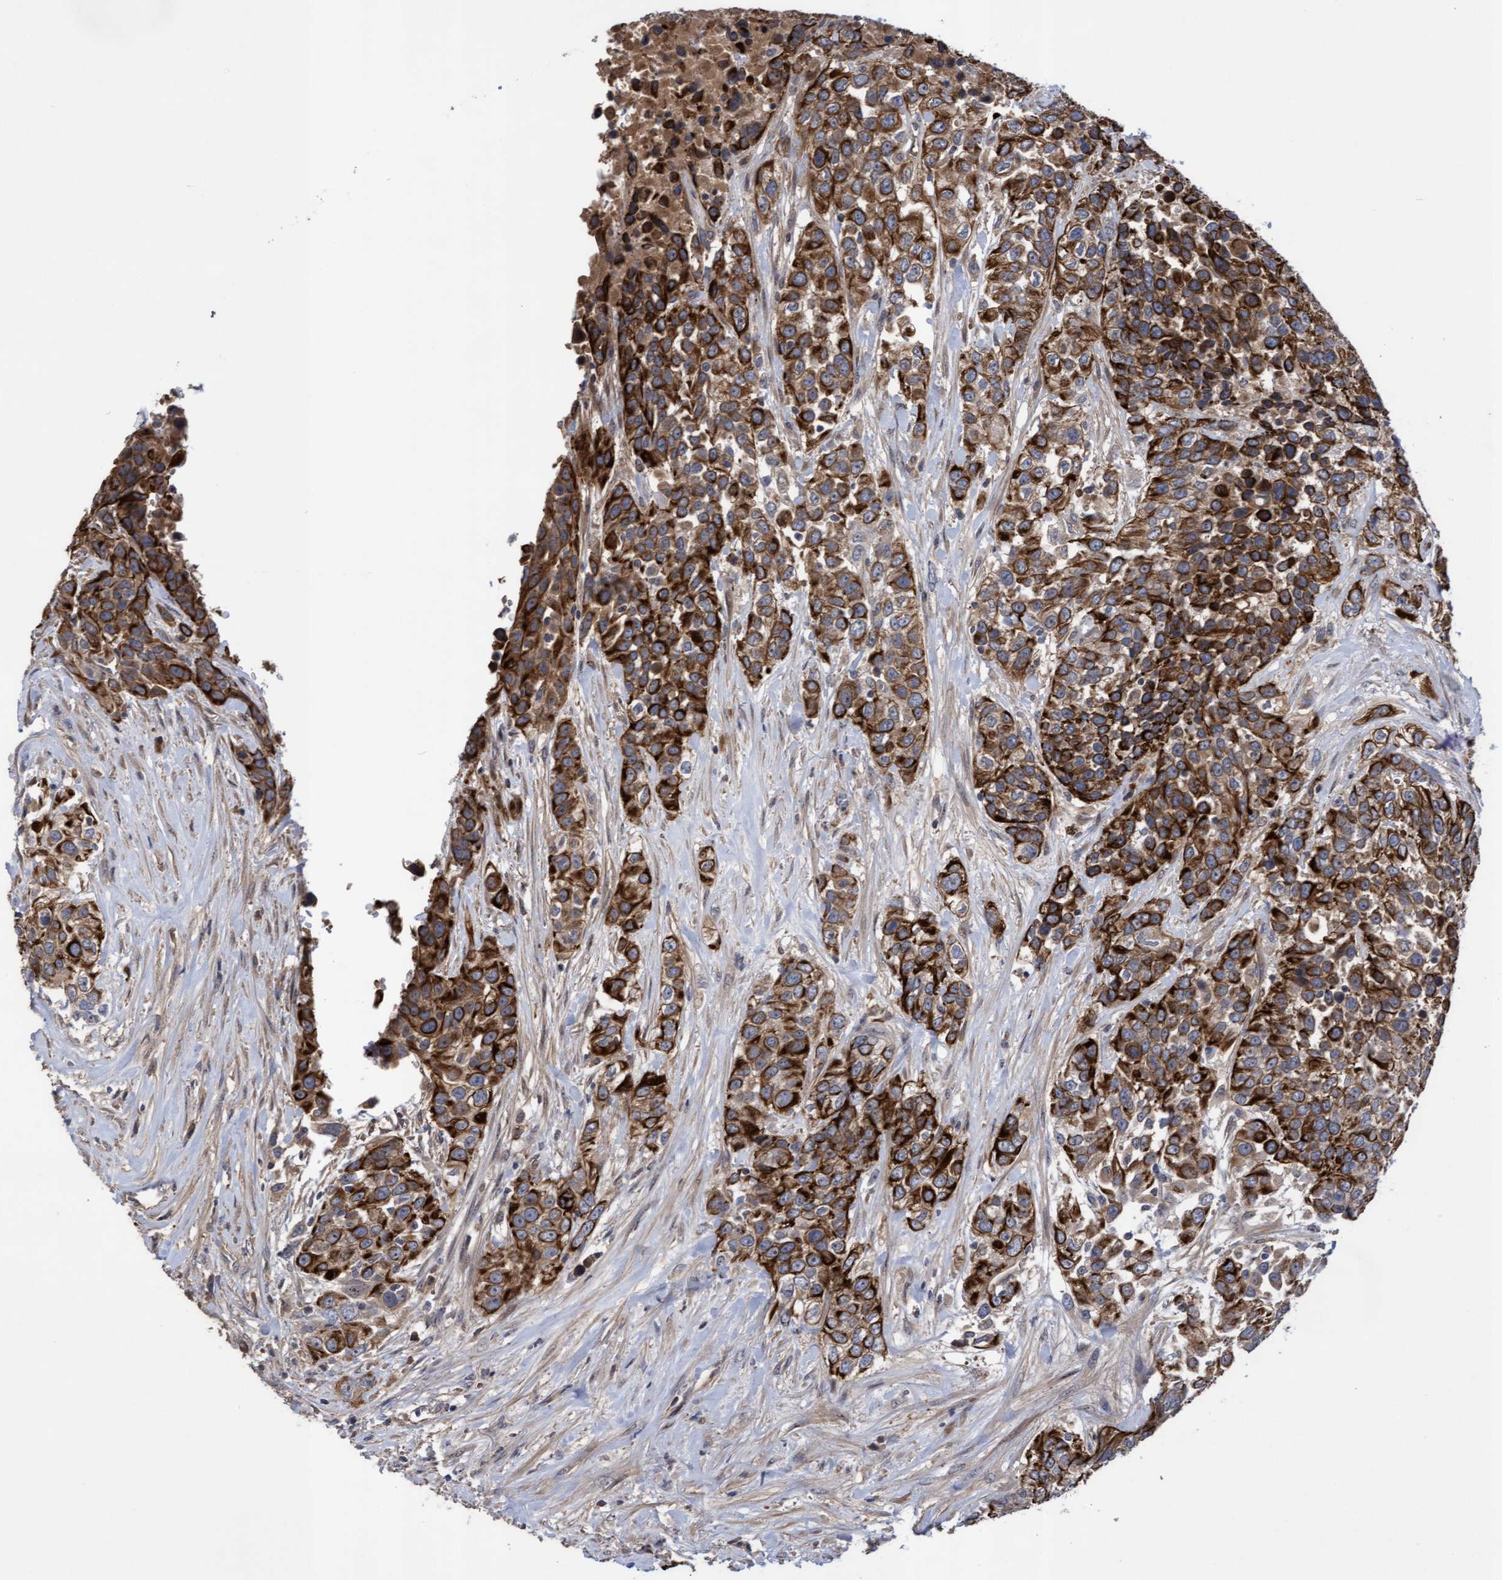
{"staining": {"intensity": "strong", "quantity": ">75%", "location": "cytoplasmic/membranous"}, "tissue": "urothelial cancer", "cell_type": "Tumor cells", "image_type": "cancer", "snomed": [{"axis": "morphology", "description": "Urothelial carcinoma, High grade"}, {"axis": "topography", "description": "Urinary bladder"}], "caption": "A histopathology image of human urothelial cancer stained for a protein reveals strong cytoplasmic/membranous brown staining in tumor cells. (DAB (3,3'-diaminobenzidine) = brown stain, brightfield microscopy at high magnification).", "gene": "COBL", "patient": {"sex": "female", "age": 80}}